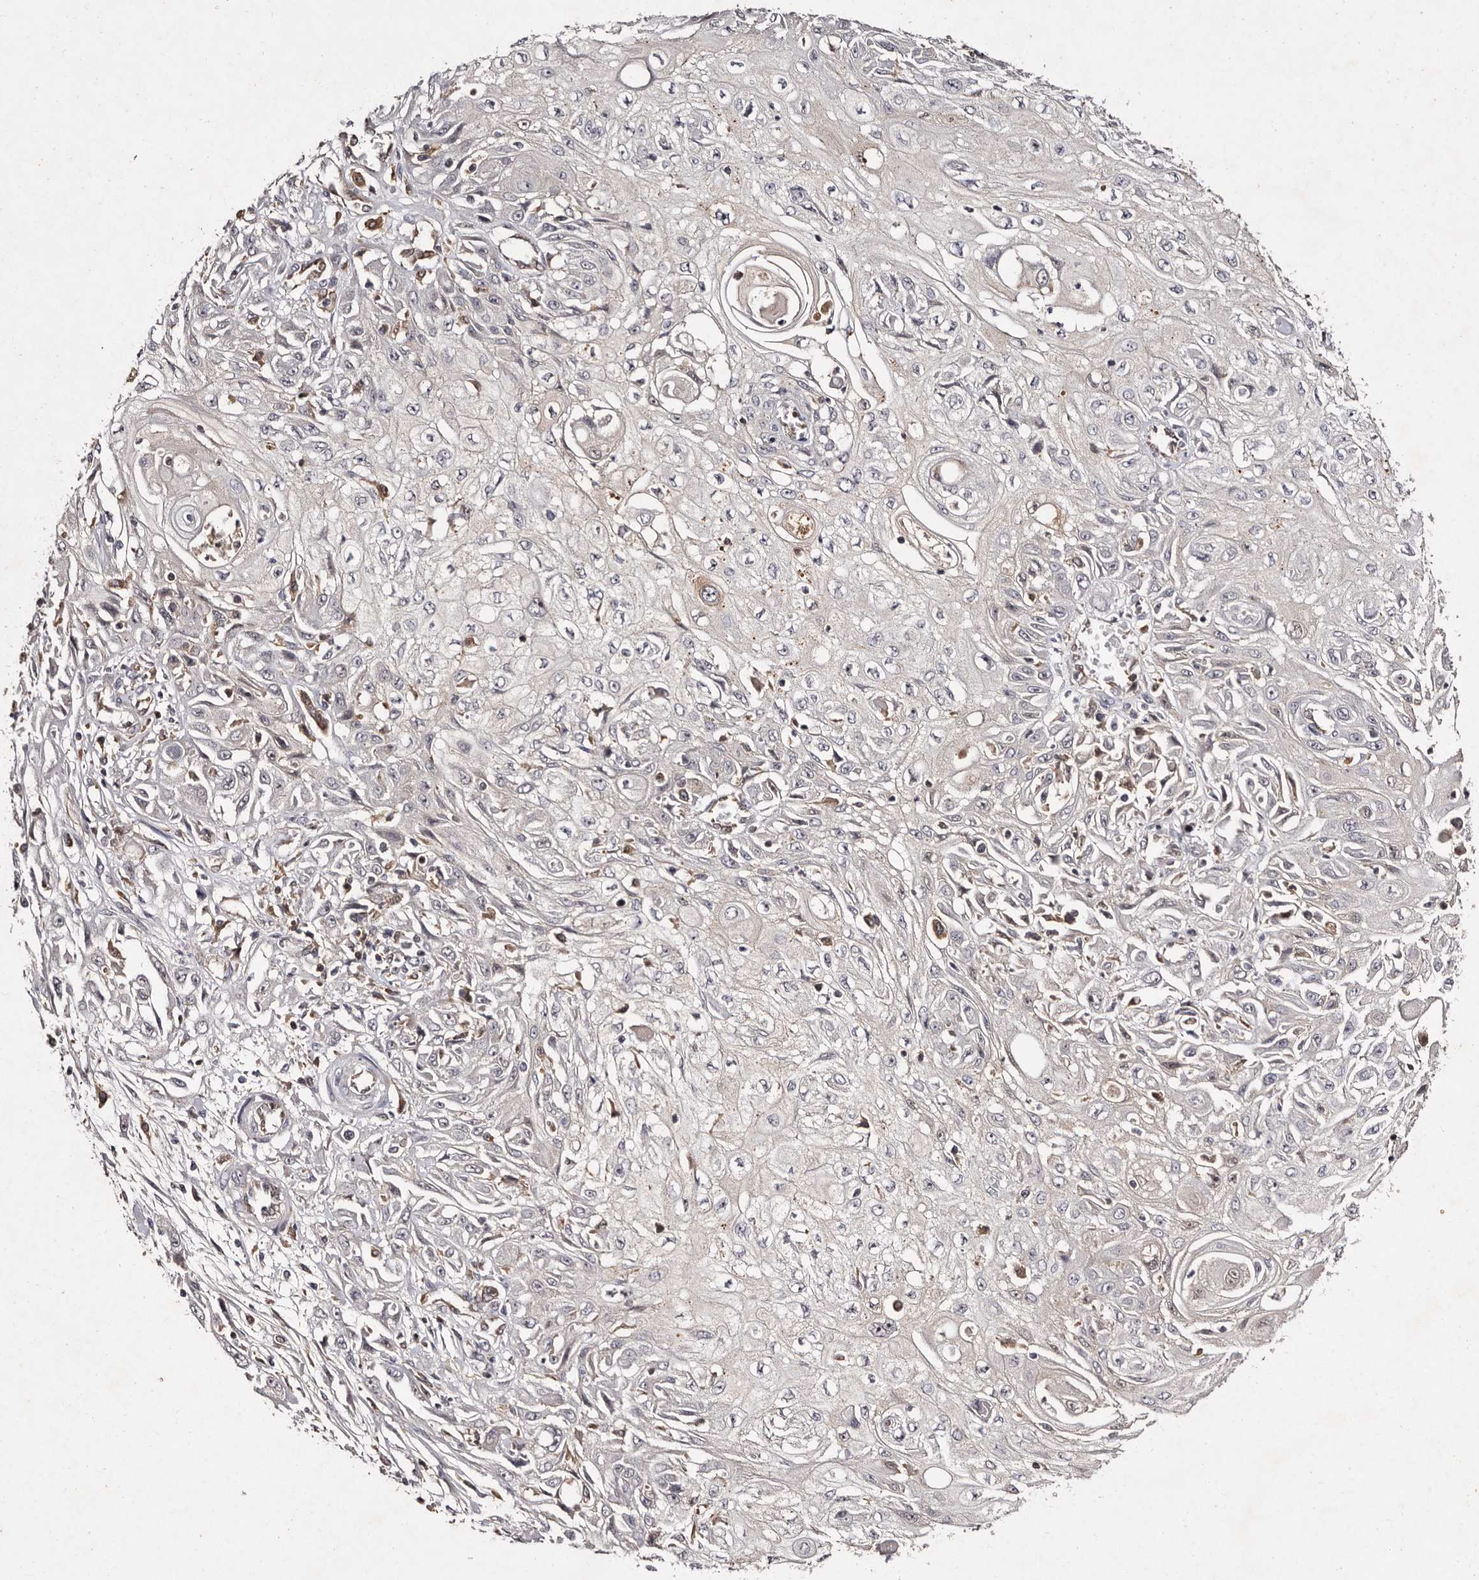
{"staining": {"intensity": "negative", "quantity": "none", "location": "none"}, "tissue": "skin cancer", "cell_type": "Tumor cells", "image_type": "cancer", "snomed": [{"axis": "morphology", "description": "Squamous cell carcinoma, NOS"}, {"axis": "morphology", "description": "Squamous cell carcinoma, metastatic, NOS"}, {"axis": "topography", "description": "Skin"}, {"axis": "topography", "description": "Lymph node"}], "caption": "Squamous cell carcinoma (skin) stained for a protein using IHC exhibits no positivity tumor cells.", "gene": "GIMAP4", "patient": {"sex": "male", "age": 75}}